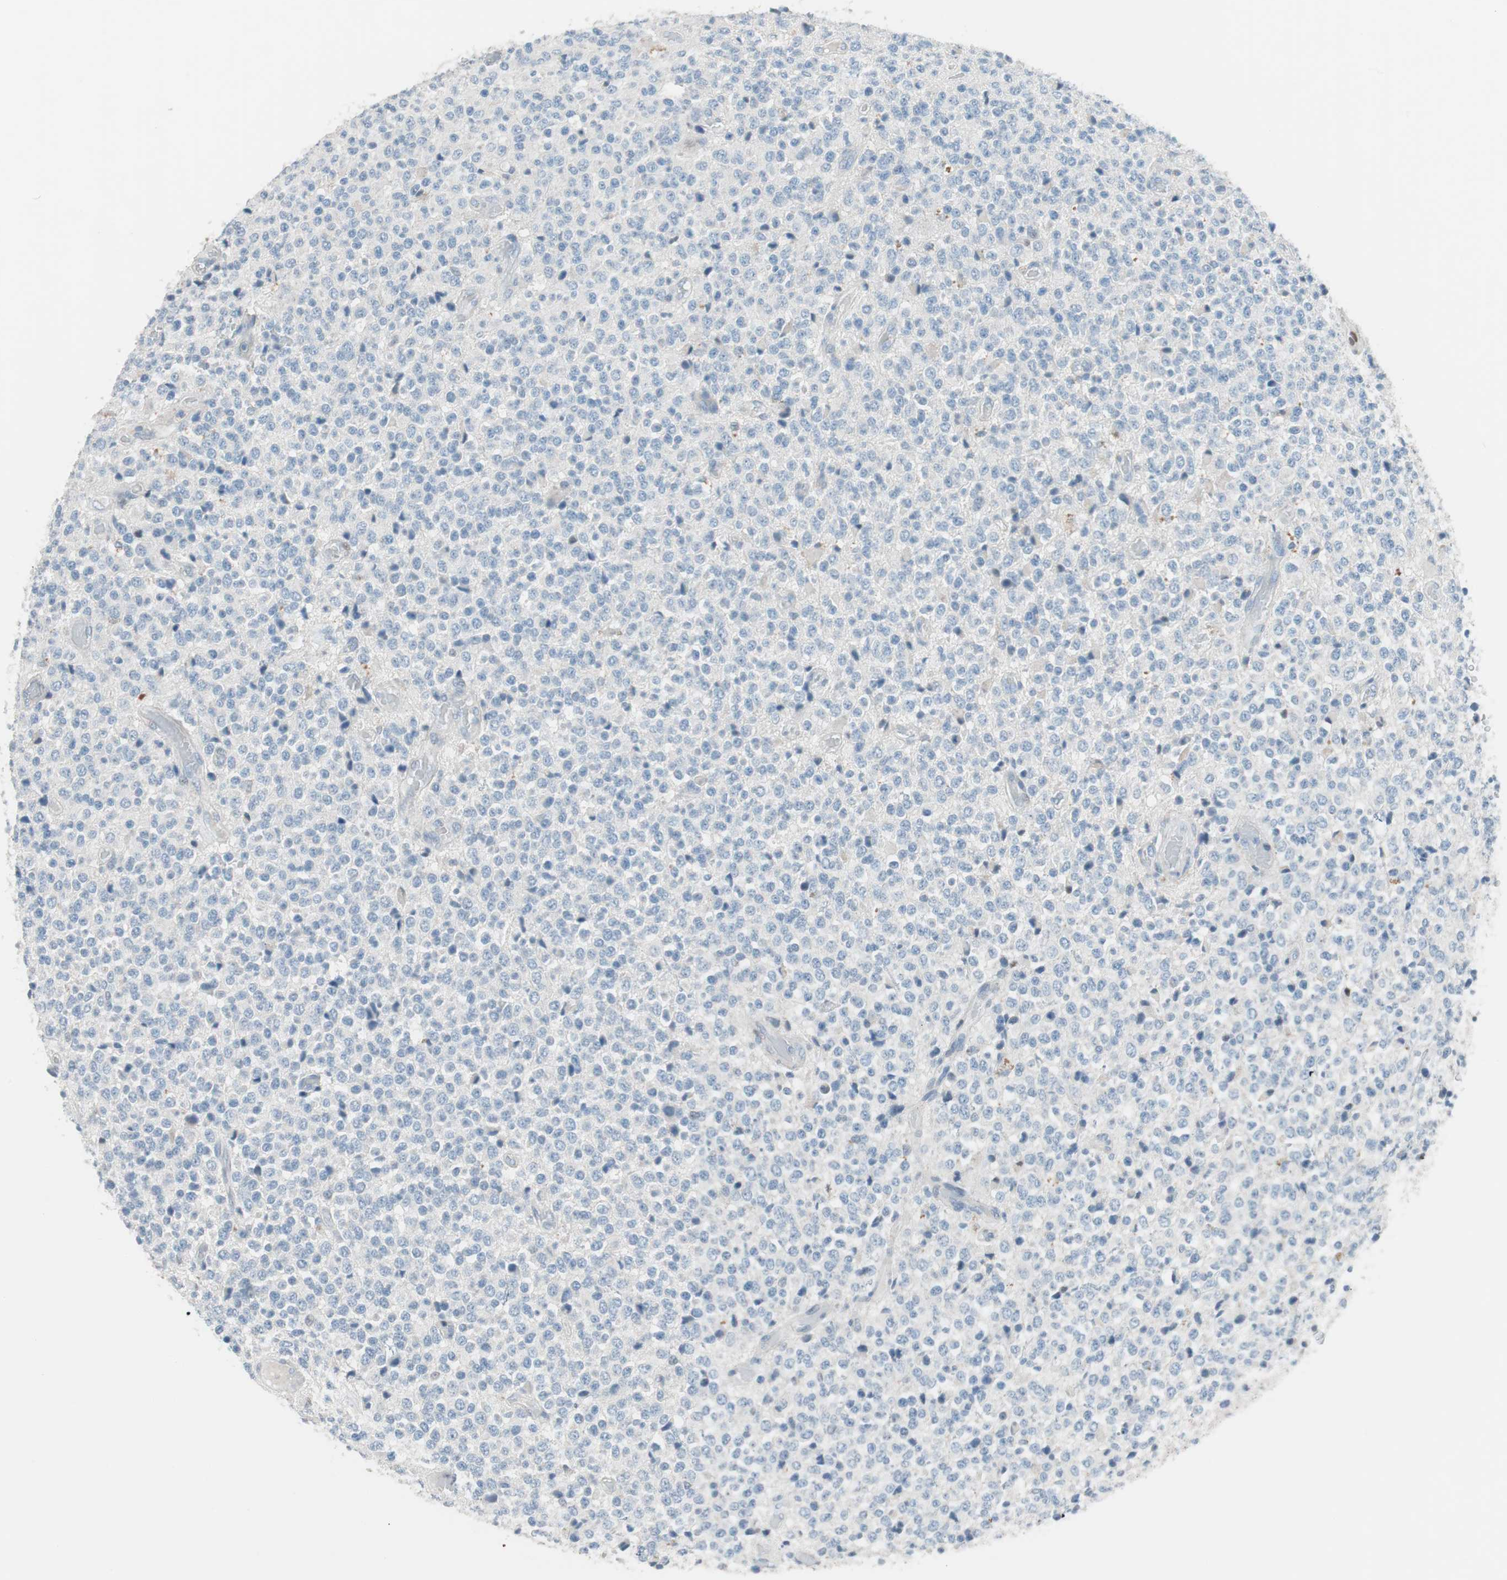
{"staining": {"intensity": "negative", "quantity": "none", "location": "none"}, "tissue": "glioma", "cell_type": "Tumor cells", "image_type": "cancer", "snomed": [{"axis": "morphology", "description": "Glioma, malignant, High grade"}, {"axis": "topography", "description": "pancreas cauda"}], "caption": "Human malignant glioma (high-grade) stained for a protein using immunohistochemistry (IHC) displays no positivity in tumor cells.", "gene": "FOSL1", "patient": {"sex": "male", "age": 60}}